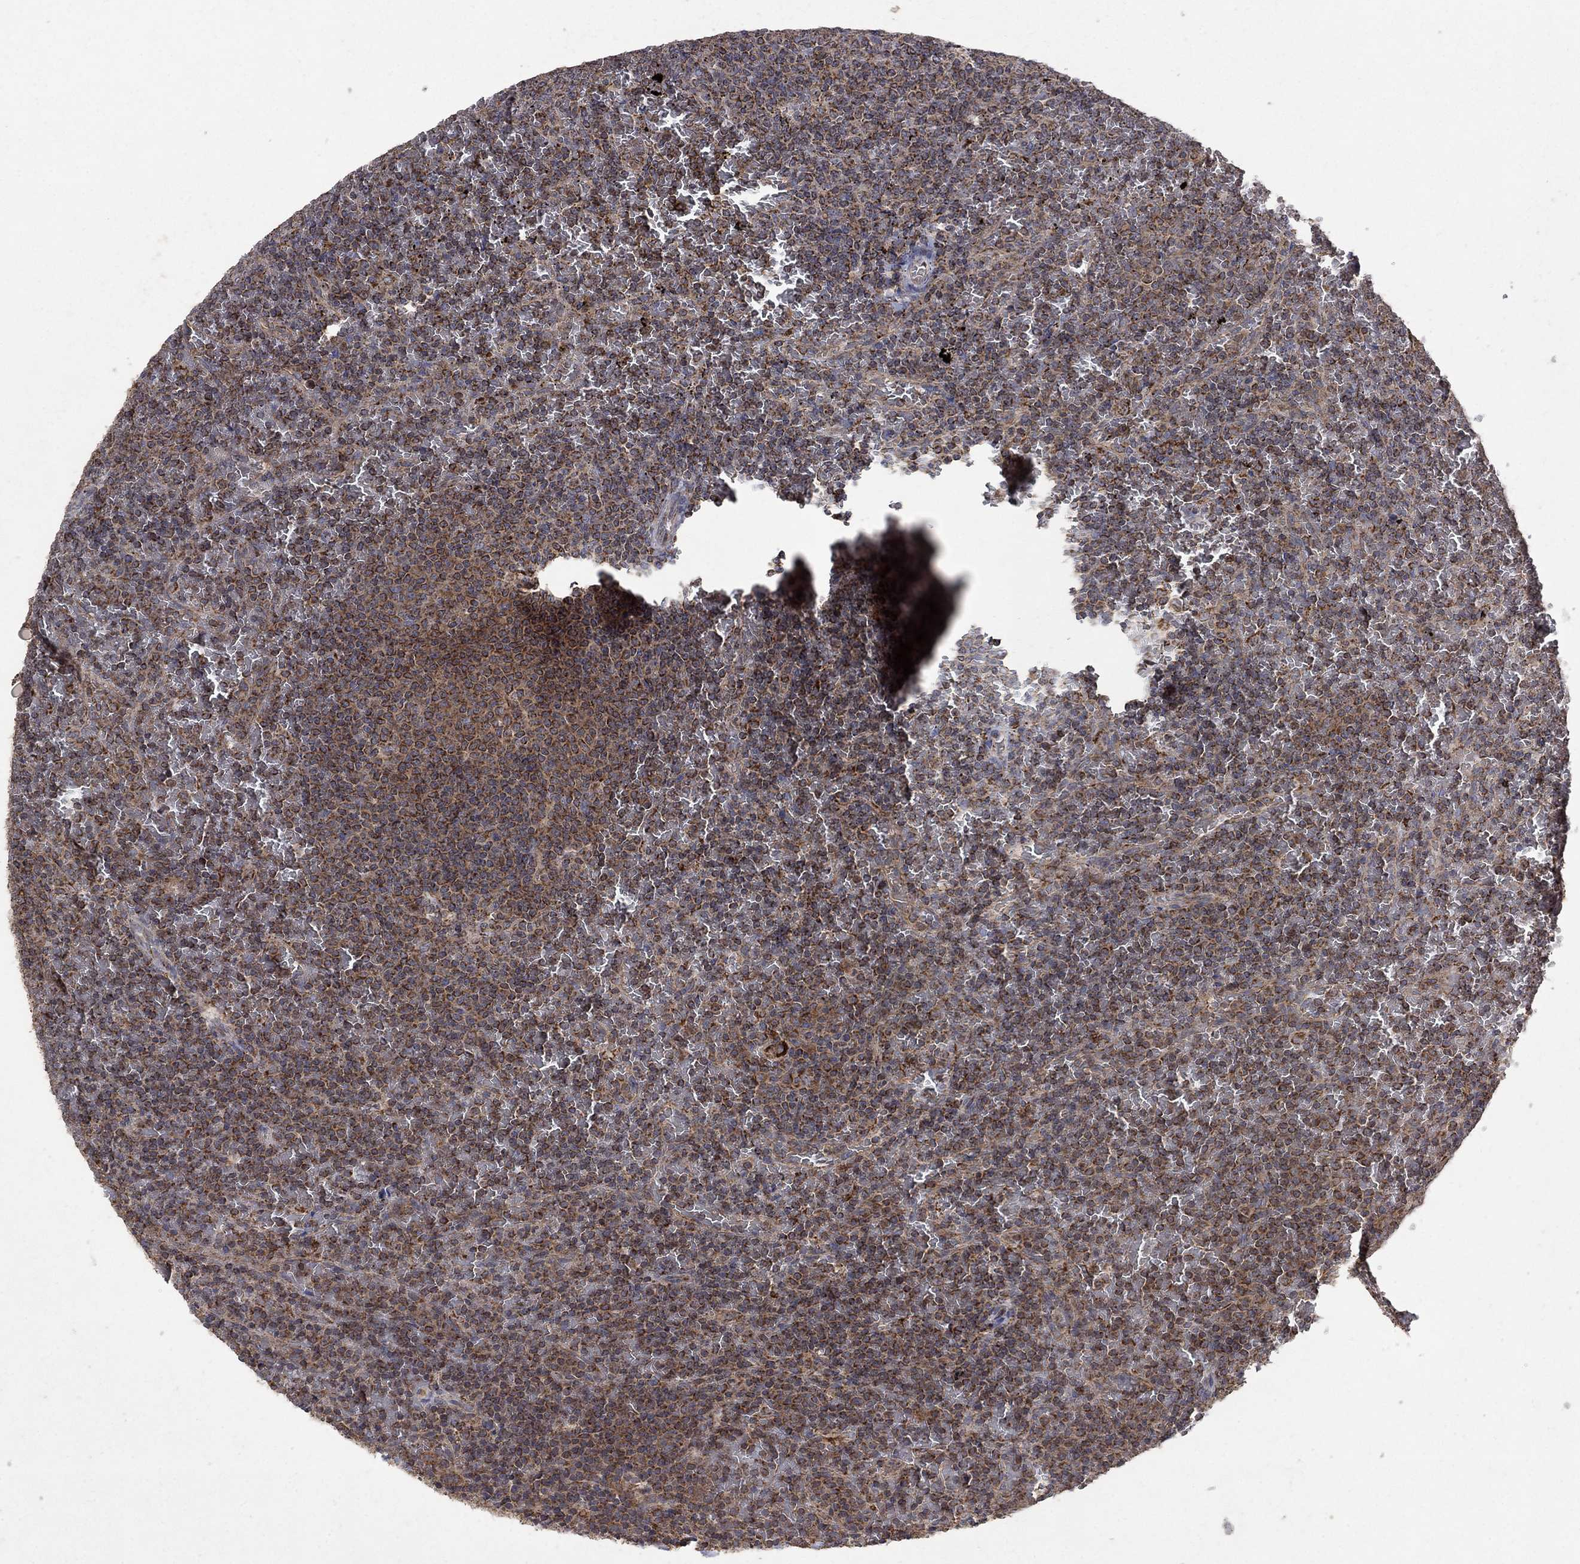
{"staining": {"intensity": "strong", "quantity": "25%-75%", "location": "cytoplasmic/membranous"}, "tissue": "lymphoma", "cell_type": "Tumor cells", "image_type": "cancer", "snomed": [{"axis": "morphology", "description": "Malignant lymphoma, non-Hodgkin's type, Low grade"}, {"axis": "topography", "description": "Spleen"}], "caption": "This micrograph demonstrates immunohistochemistry staining of lymphoma, with high strong cytoplasmic/membranous positivity in about 25%-75% of tumor cells.", "gene": "DPH1", "patient": {"sex": "female", "age": 77}}